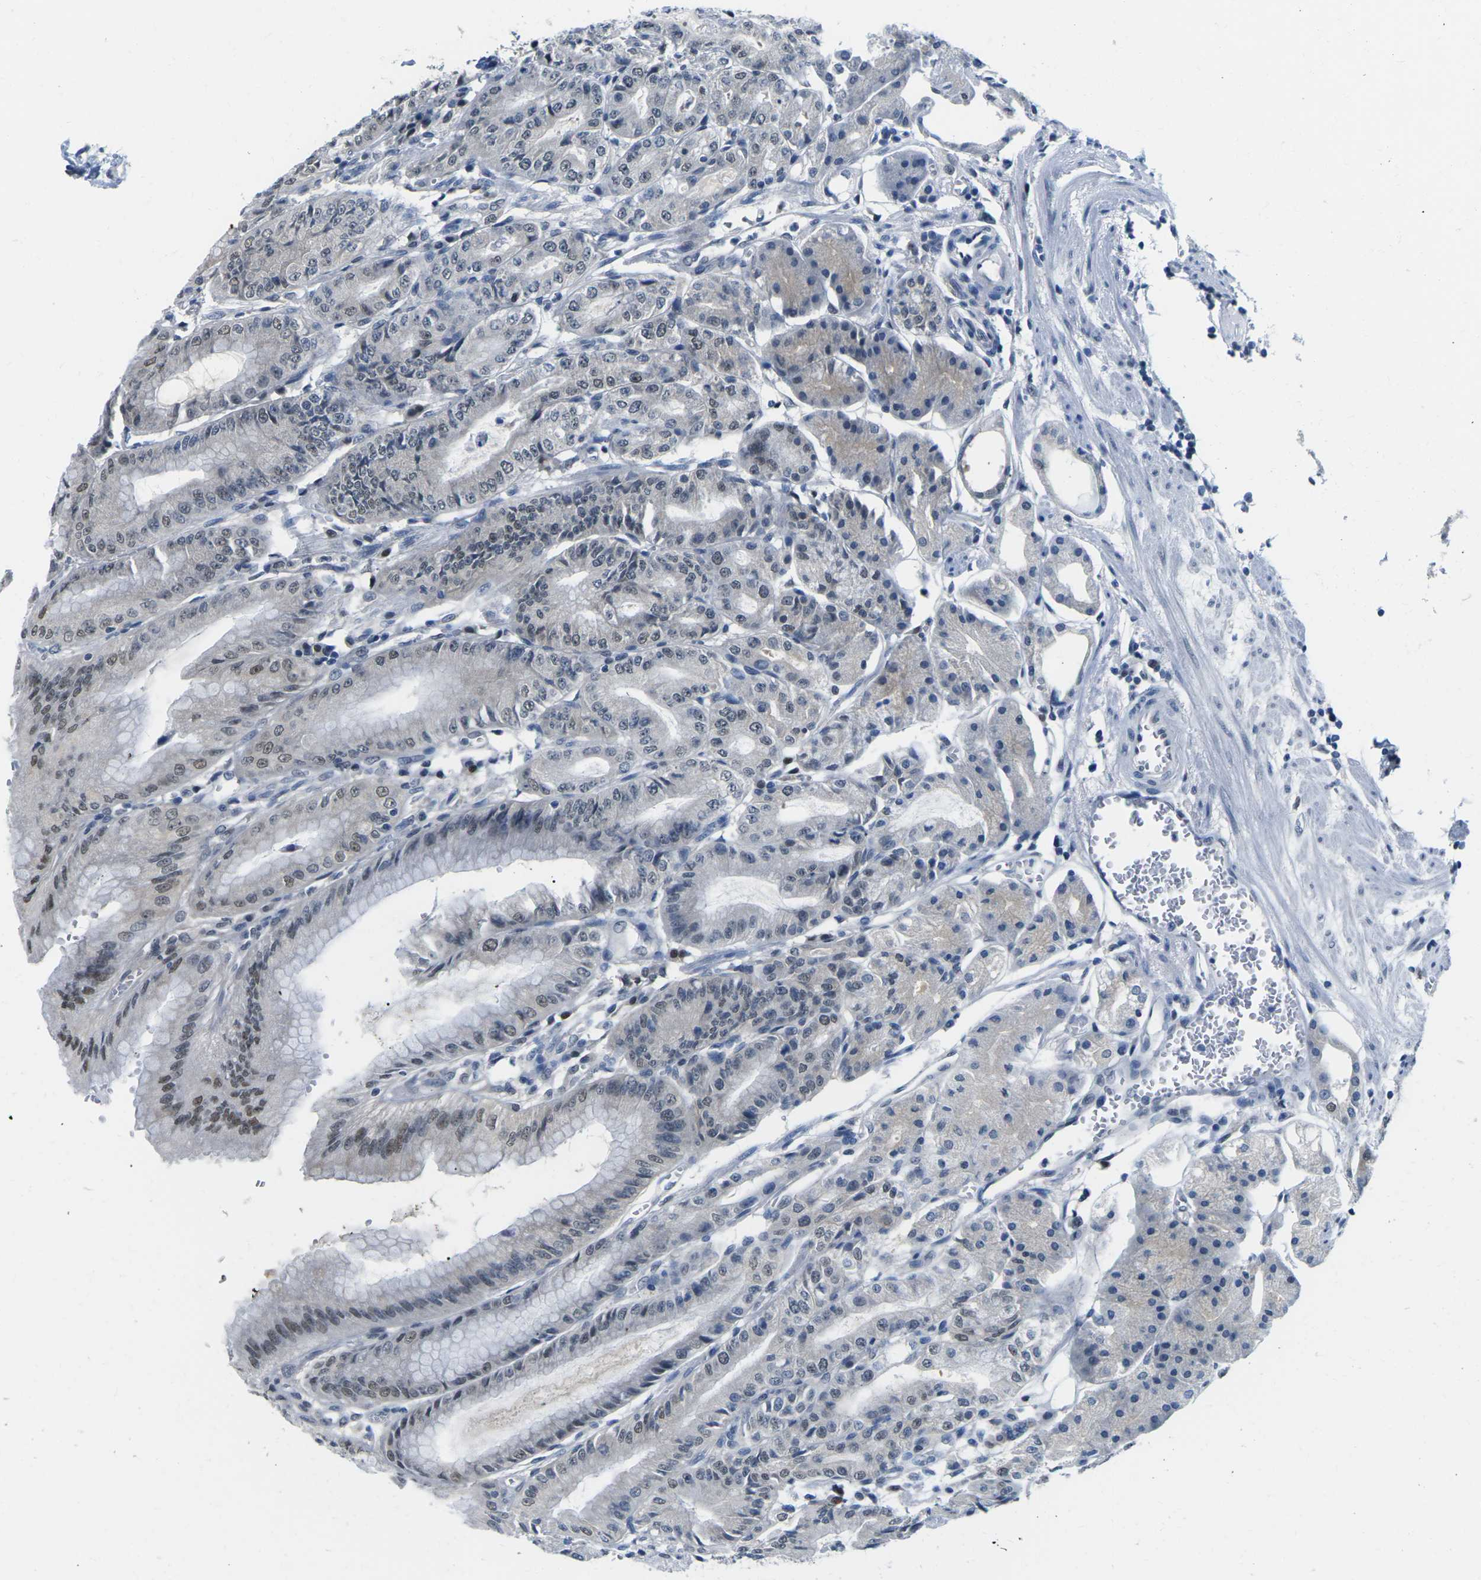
{"staining": {"intensity": "moderate", "quantity": "<25%", "location": "cytoplasmic/membranous,nuclear"}, "tissue": "stomach", "cell_type": "Glandular cells", "image_type": "normal", "snomed": [{"axis": "morphology", "description": "Normal tissue, NOS"}, {"axis": "topography", "description": "Stomach, lower"}], "caption": "Immunohistochemical staining of unremarkable stomach demonstrates low levels of moderate cytoplasmic/membranous,nuclear staining in approximately <25% of glandular cells. (IHC, brightfield microscopy, high magnification).", "gene": "UBA7", "patient": {"sex": "male", "age": 71}}